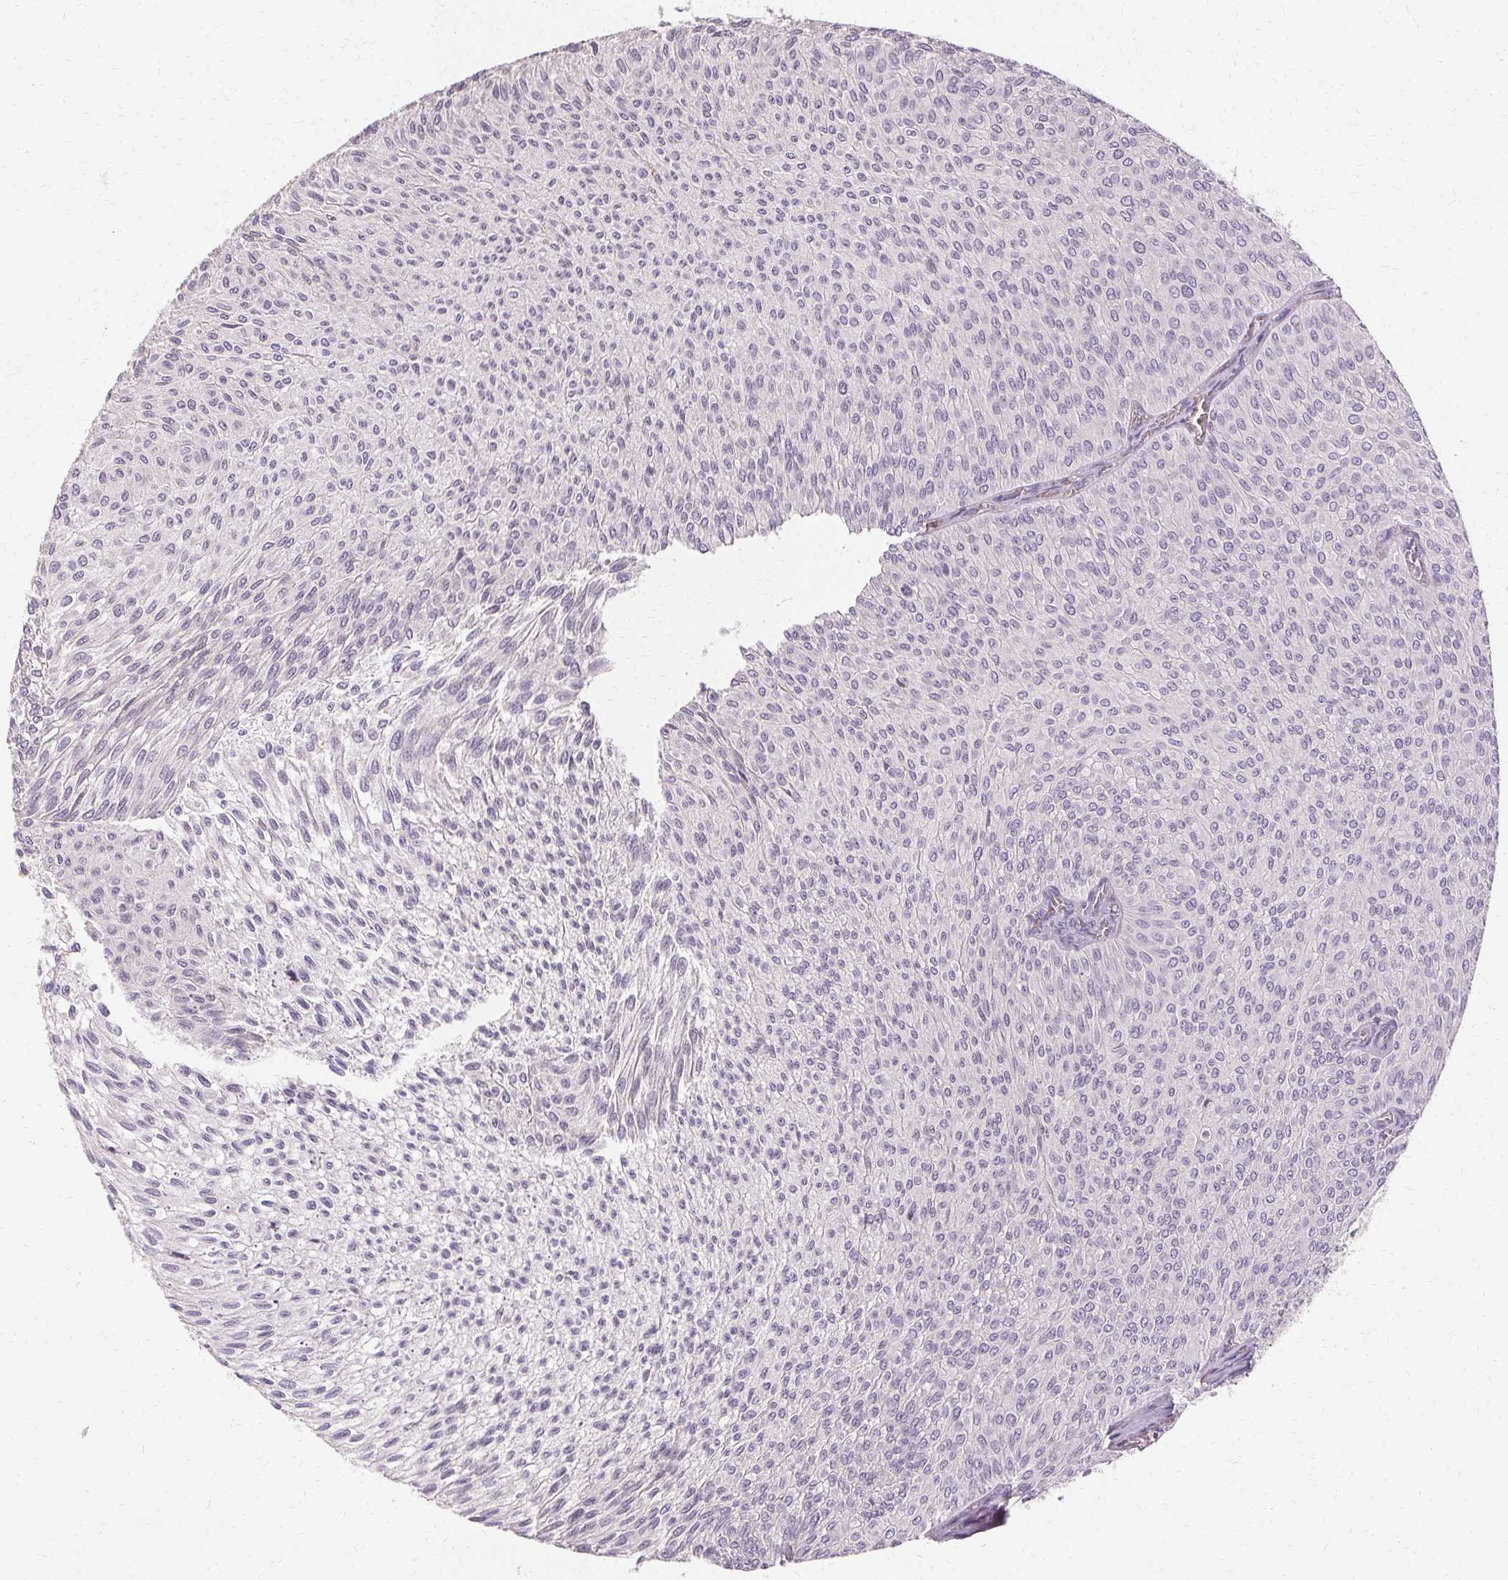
{"staining": {"intensity": "negative", "quantity": "none", "location": "none"}, "tissue": "urothelial cancer", "cell_type": "Tumor cells", "image_type": "cancer", "snomed": [{"axis": "morphology", "description": "Urothelial carcinoma, Low grade"}, {"axis": "topography", "description": "Urinary bladder"}], "caption": "An IHC photomicrograph of low-grade urothelial carcinoma is shown. There is no staining in tumor cells of low-grade urothelial carcinoma.", "gene": "IFNGR1", "patient": {"sex": "male", "age": 91}}